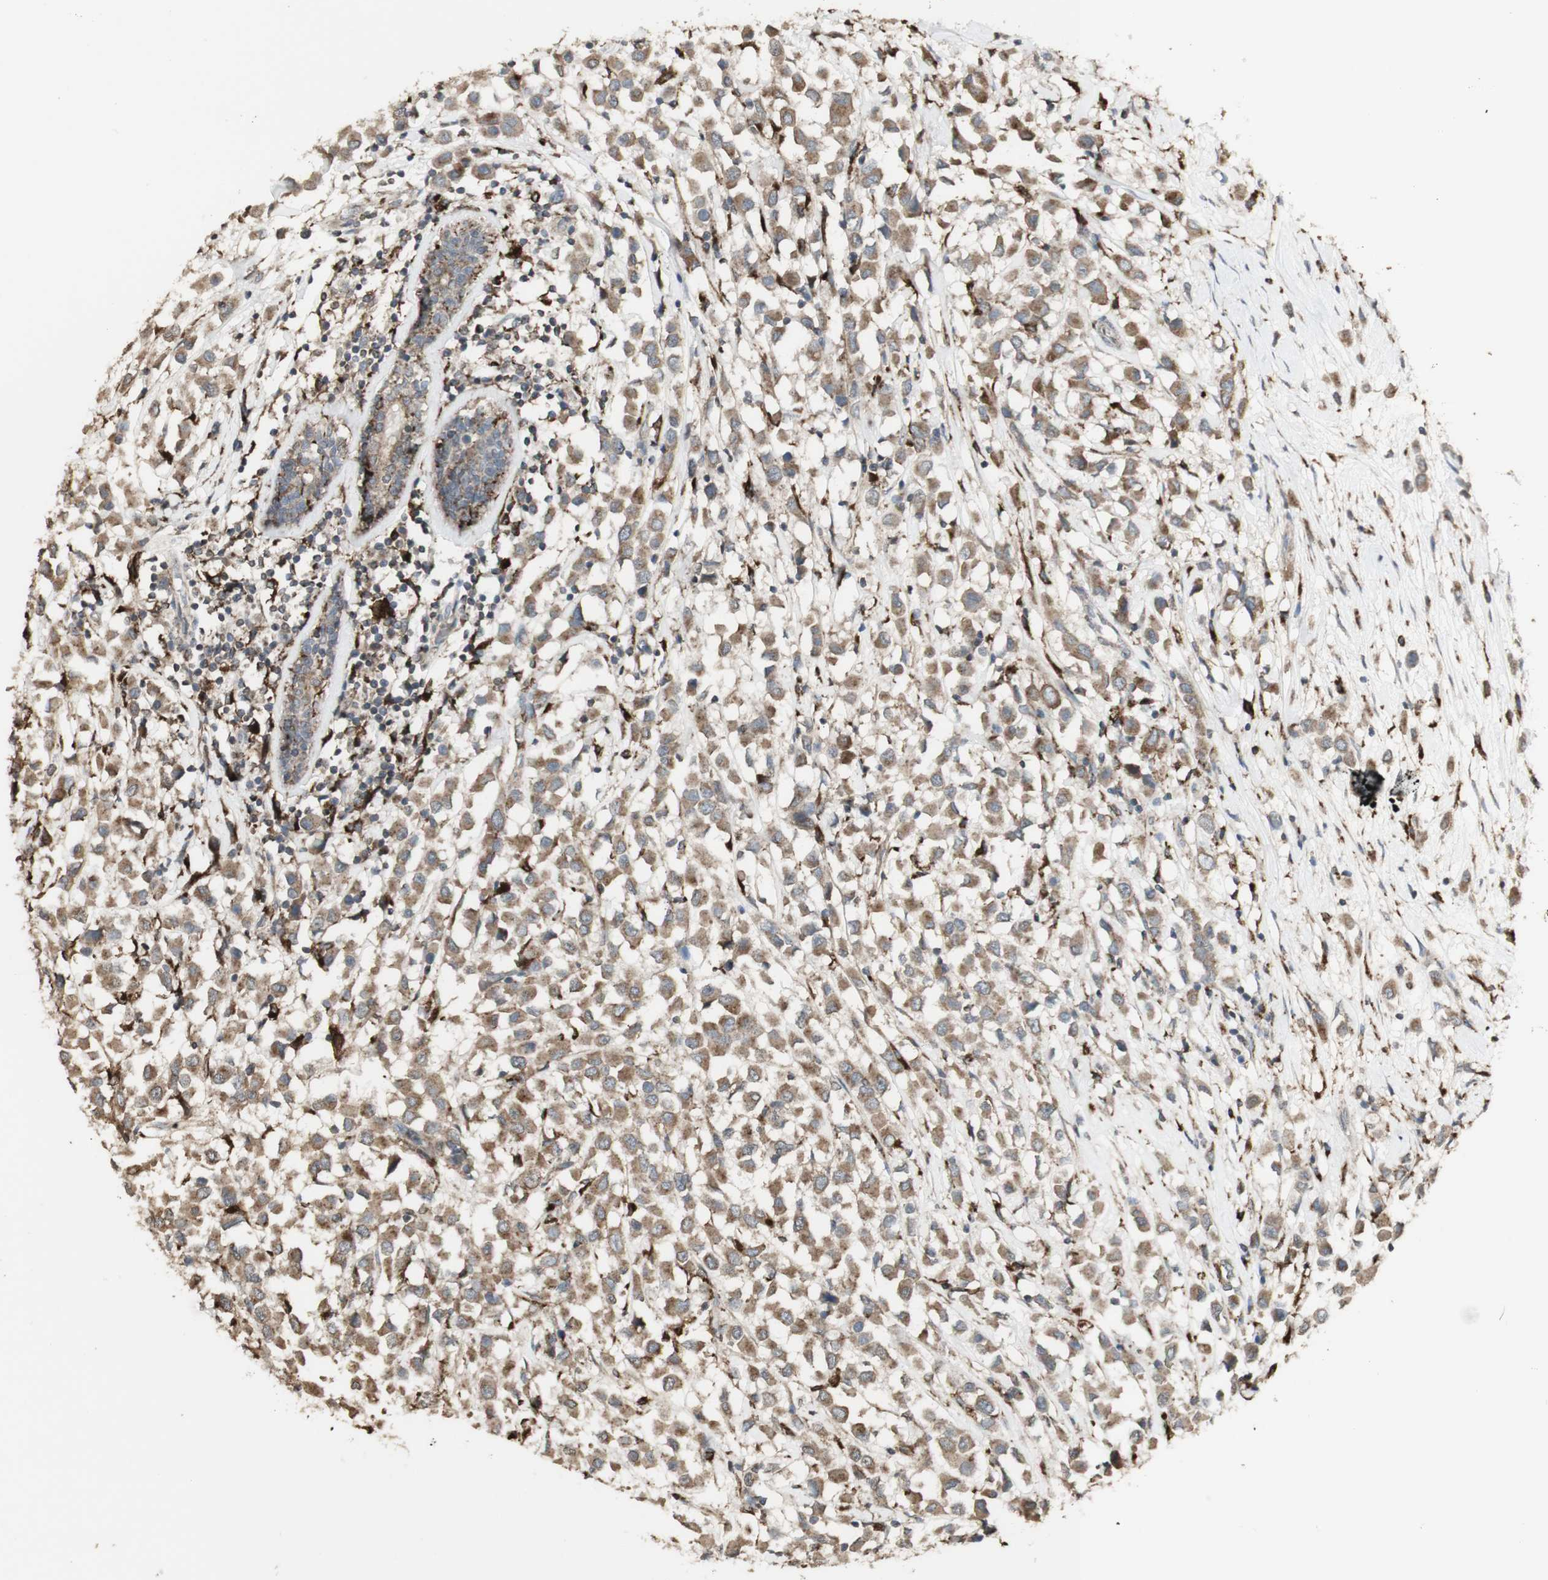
{"staining": {"intensity": "moderate", "quantity": "25%-75%", "location": "cytoplasmic/membranous"}, "tissue": "breast cancer", "cell_type": "Tumor cells", "image_type": "cancer", "snomed": [{"axis": "morphology", "description": "Duct carcinoma"}, {"axis": "topography", "description": "Breast"}], "caption": "Breast cancer (intraductal carcinoma) was stained to show a protein in brown. There is medium levels of moderate cytoplasmic/membranous positivity in approximately 25%-75% of tumor cells. The staining is performed using DAB brown chromogen to label protein expression. The nuclei are counter-stained blue using hematoxylin.", "gene": "ATP6V1E1", "patient": {"sex": "female", "age": 61}}